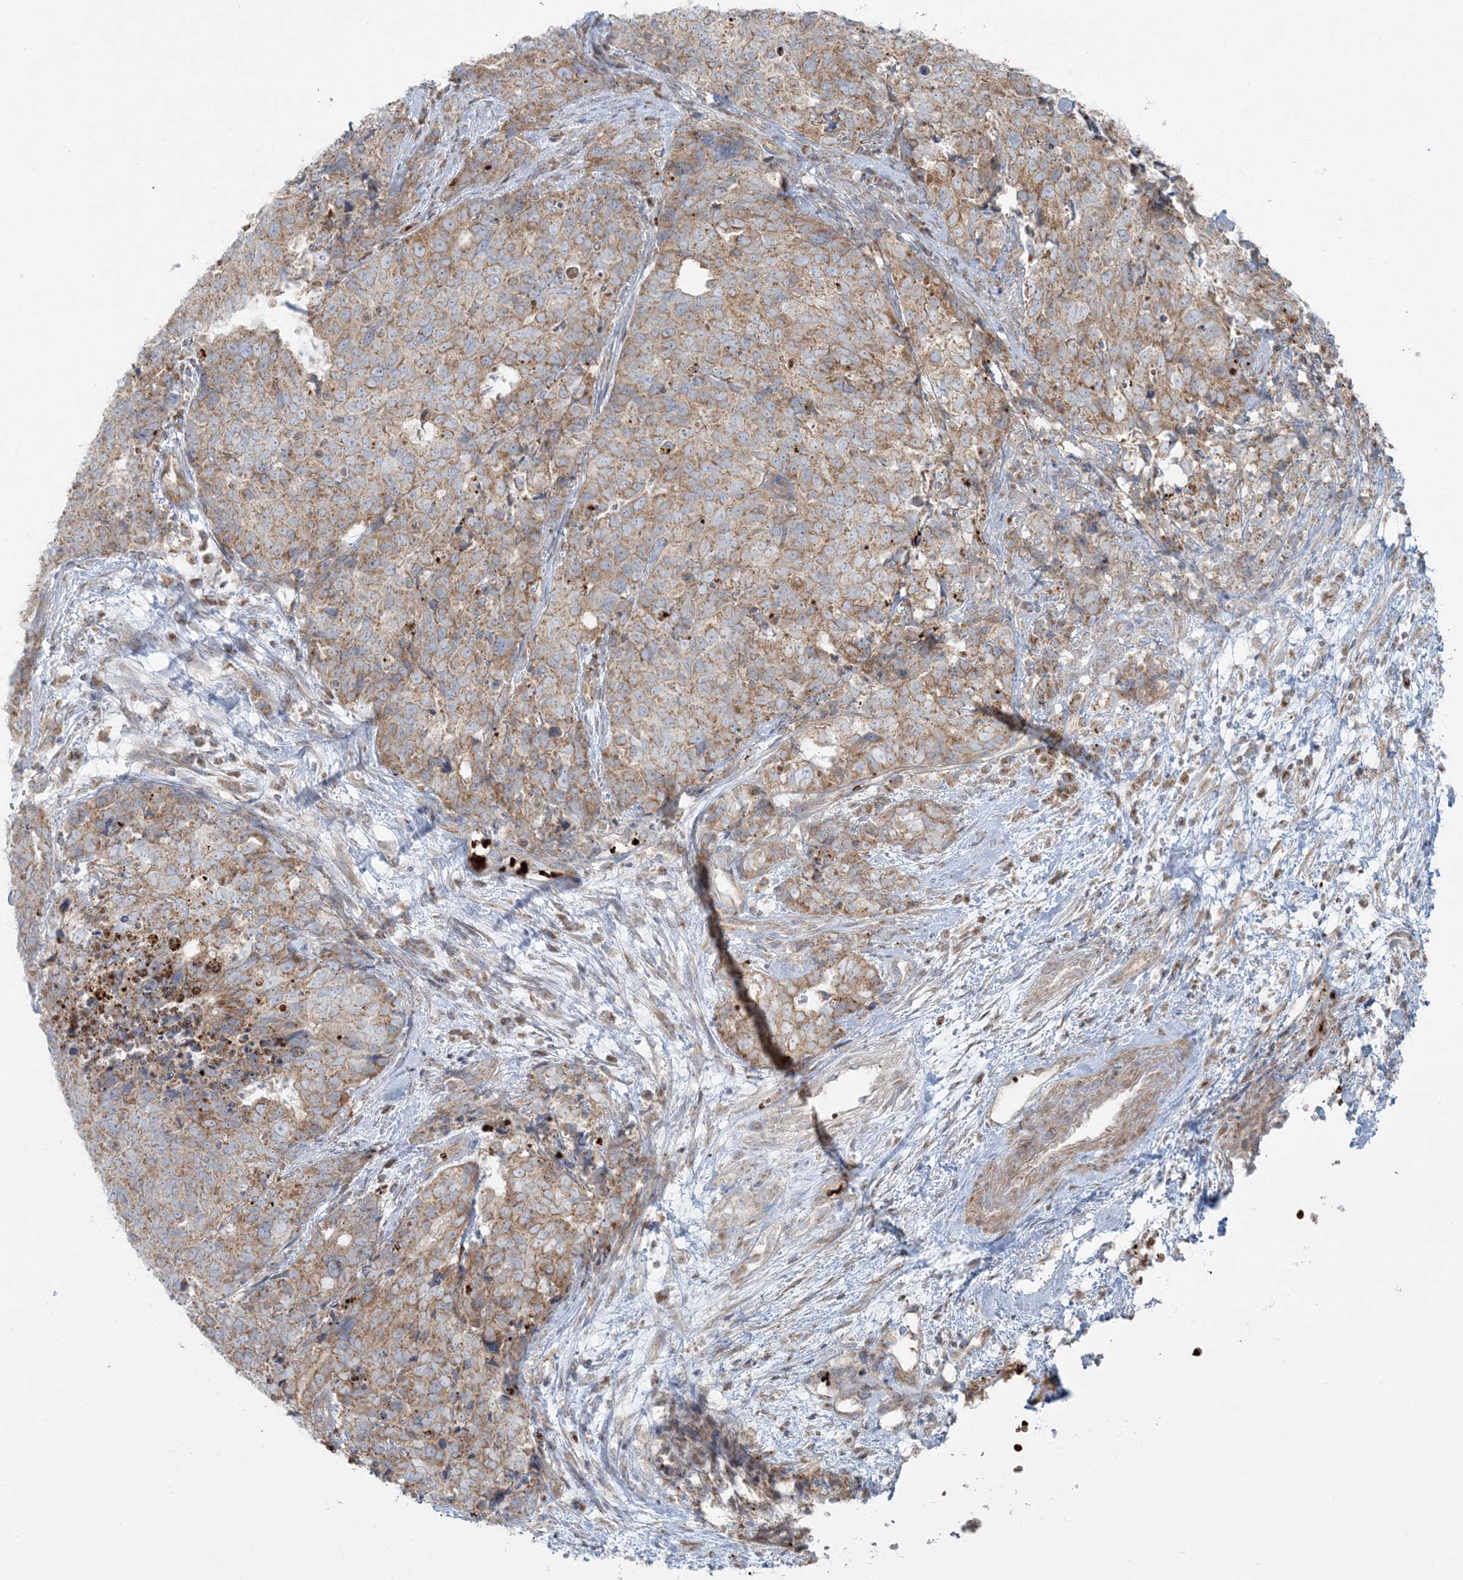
{"staining": {"intensity": "moderate", "quantity": ">75%", "location": "cytoplasmic/membranous"}, "tissue": "cervical cancer", "cell_type": "Tumor cells", "image_type": "cancer", "snomed": [{"axis": "morphology", "description": "Squamous cell carcinoma, NOS"}, {"axis": "topography", "description": "Cervix"}], "caption": "A high-resolution histopathology image shows immunohistochemistry staining of squamous cell carcinoma (cervical), which exhibits moderate cytoplasmic/membranous expression in about >75% of tumor cells. (DAB (3,3'-diaminobenzidine) IHC, brown staining for protein, blue staining for nuclei).", "gene": "PIK3R4", "patient": {"sex": "female", "age": 63}}